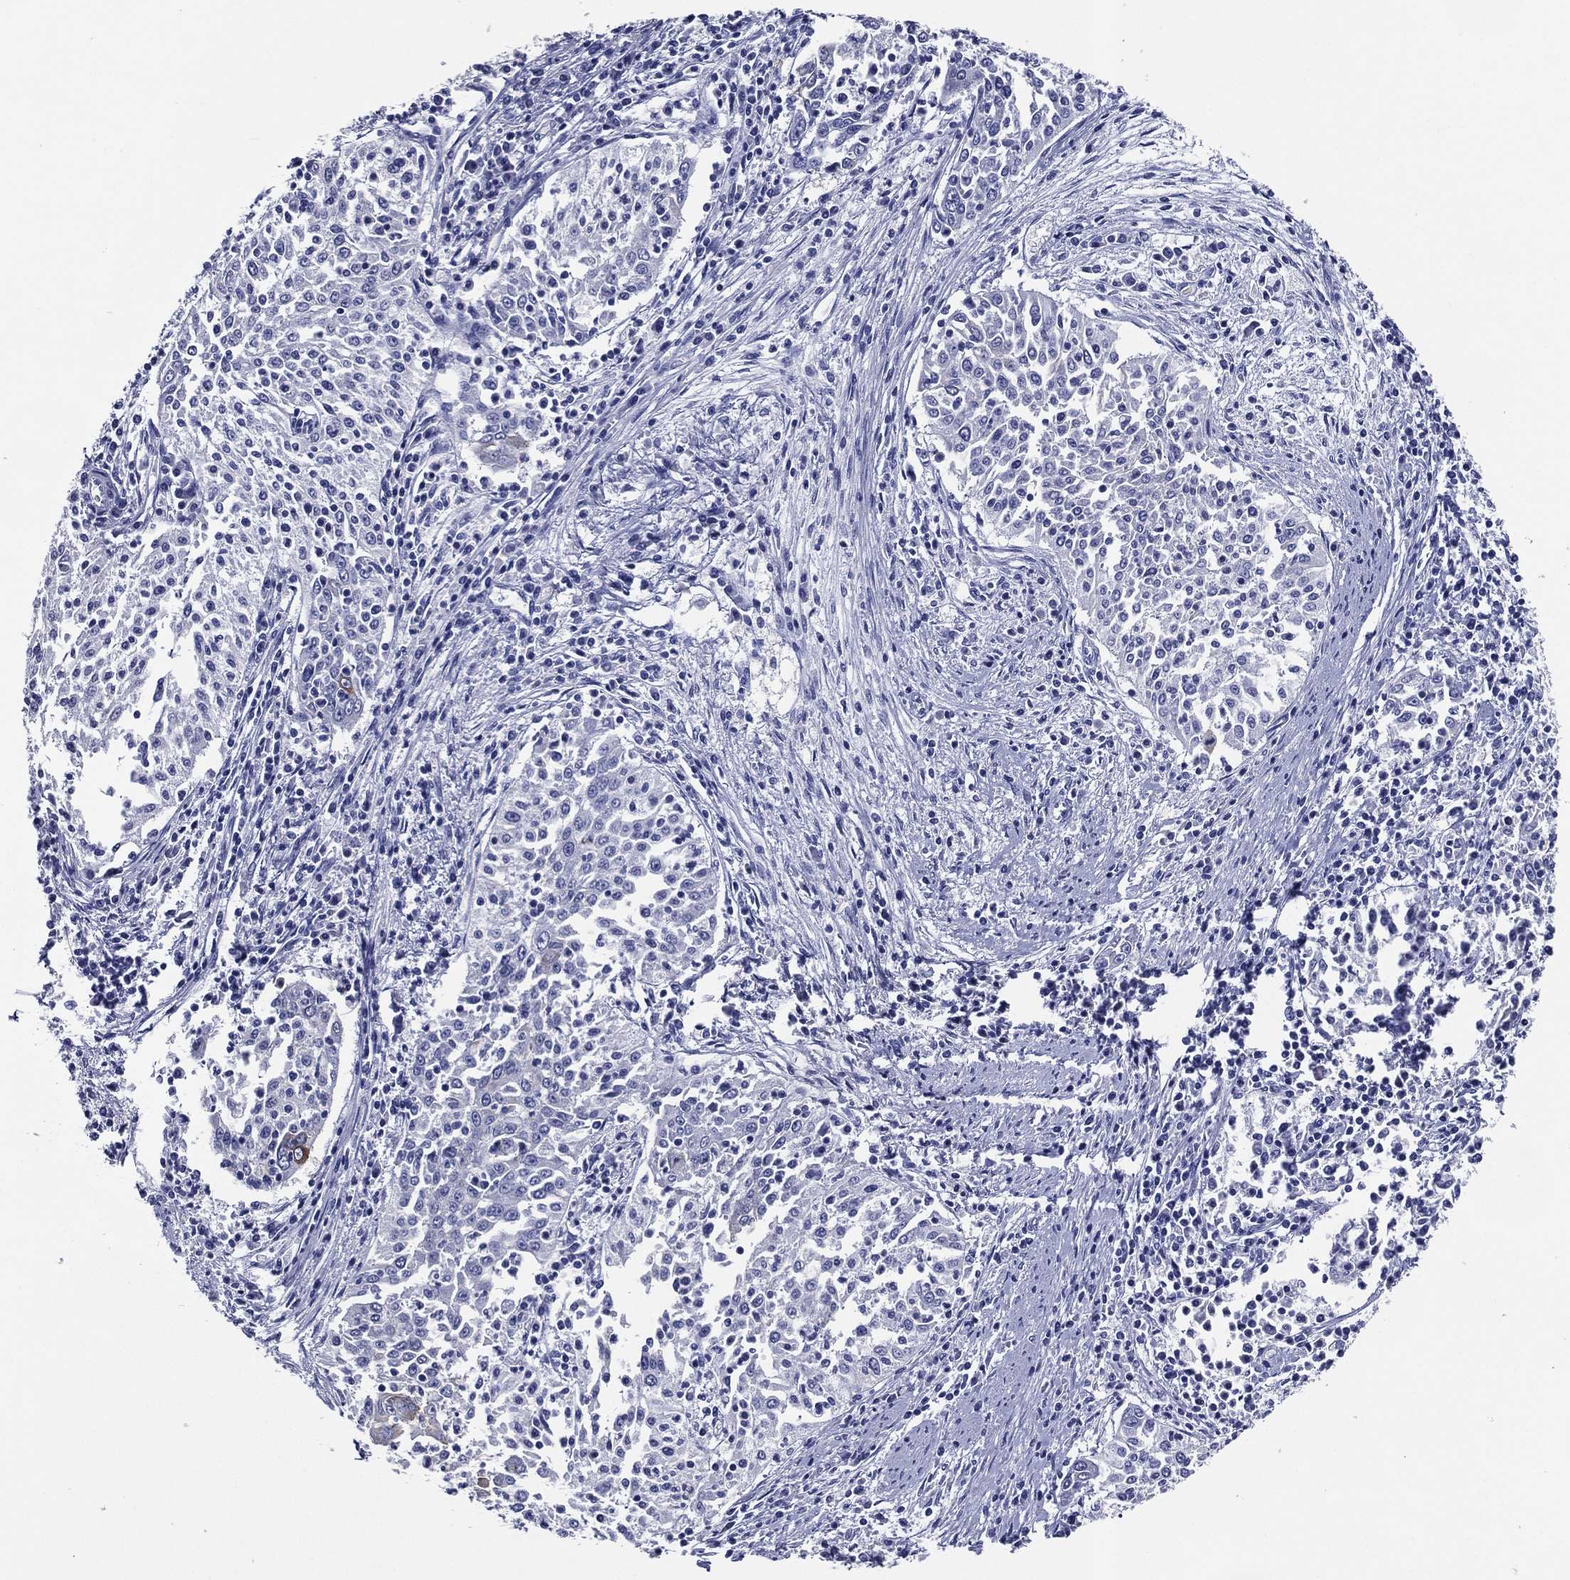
{"staining": {"intensity": "moderate", "quantity": "<25%", "location": "cytoplasmic/membranous"}, "tissue": "cervical cancer", "cell_type": "Tumor cells", "image_type": "cancer", "snomed": [{"axis": "morphology", "description": "Squamous cell carcinoma, NOS"}, {"axis": "topography", "description": "Cervix"}], "caption": "Cervical cancer stained with a protein marker shows moderate staining in tumor cells.", "gene": "ACE2", "patient": {"sex": "female", "age": 41}}